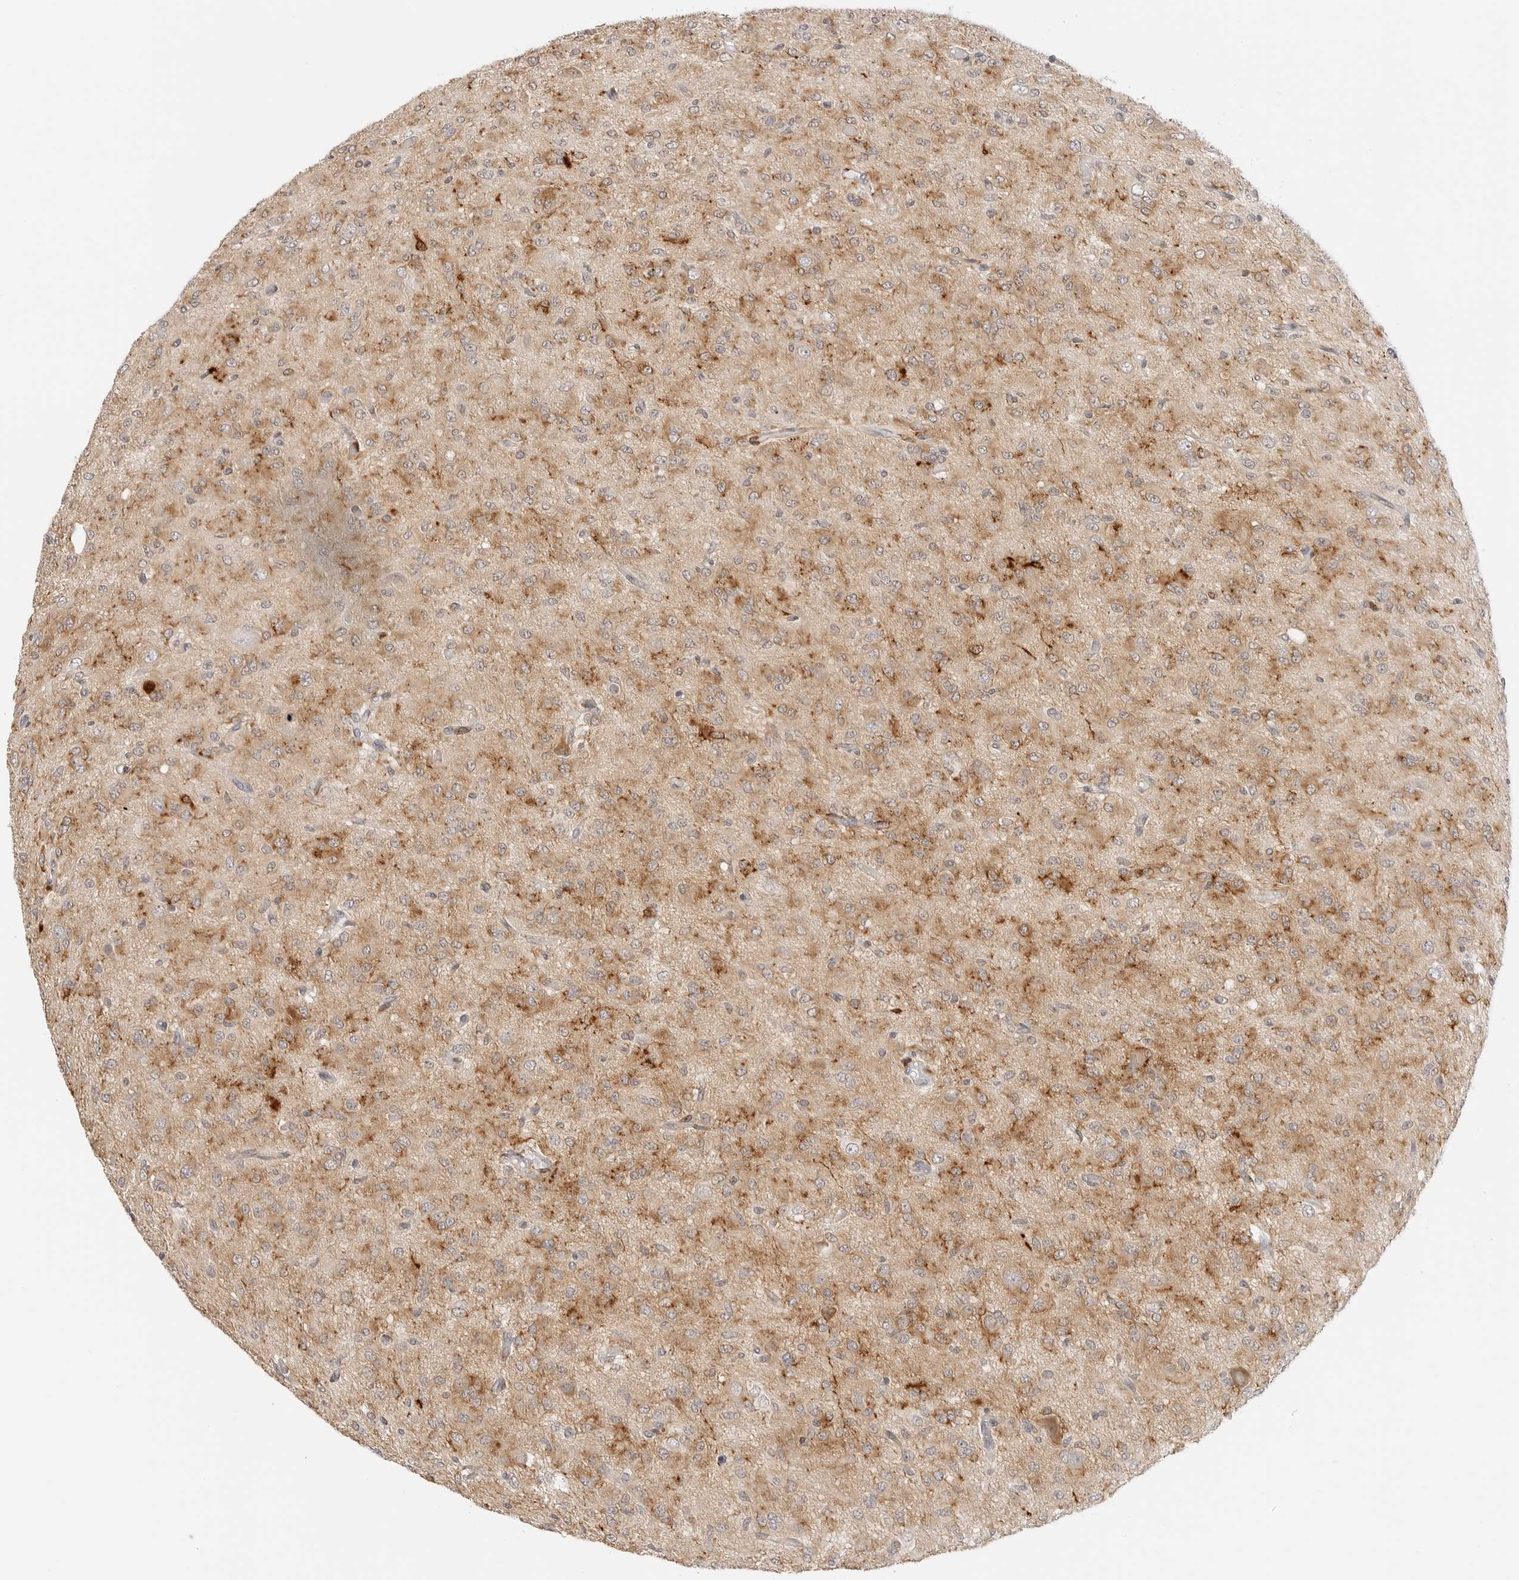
{"staining": {"intensity": "moderate", "quantity": "25%-75%", "location": "cytoplasmic/membranous"}, "tissue": "glioma", "cell_type": "Tumor cells", "image_type": "cancer", "snomed": [{"axis": "morphology", "description": "Glioma, malignant, High grade"}, {"axis": "topography", "description": "Brain"}], "caption": "Protein analysis of high-grade glioma (malignant) tissue exhibits moderate cytoplasmic/membranous positivity in about 25%-75% of tumor cells. (brown staining indicates protein expression, while blue staining denotes nuclei).", "gene": "PCDH19", "patient": {"sex": "female", "age": 59}}